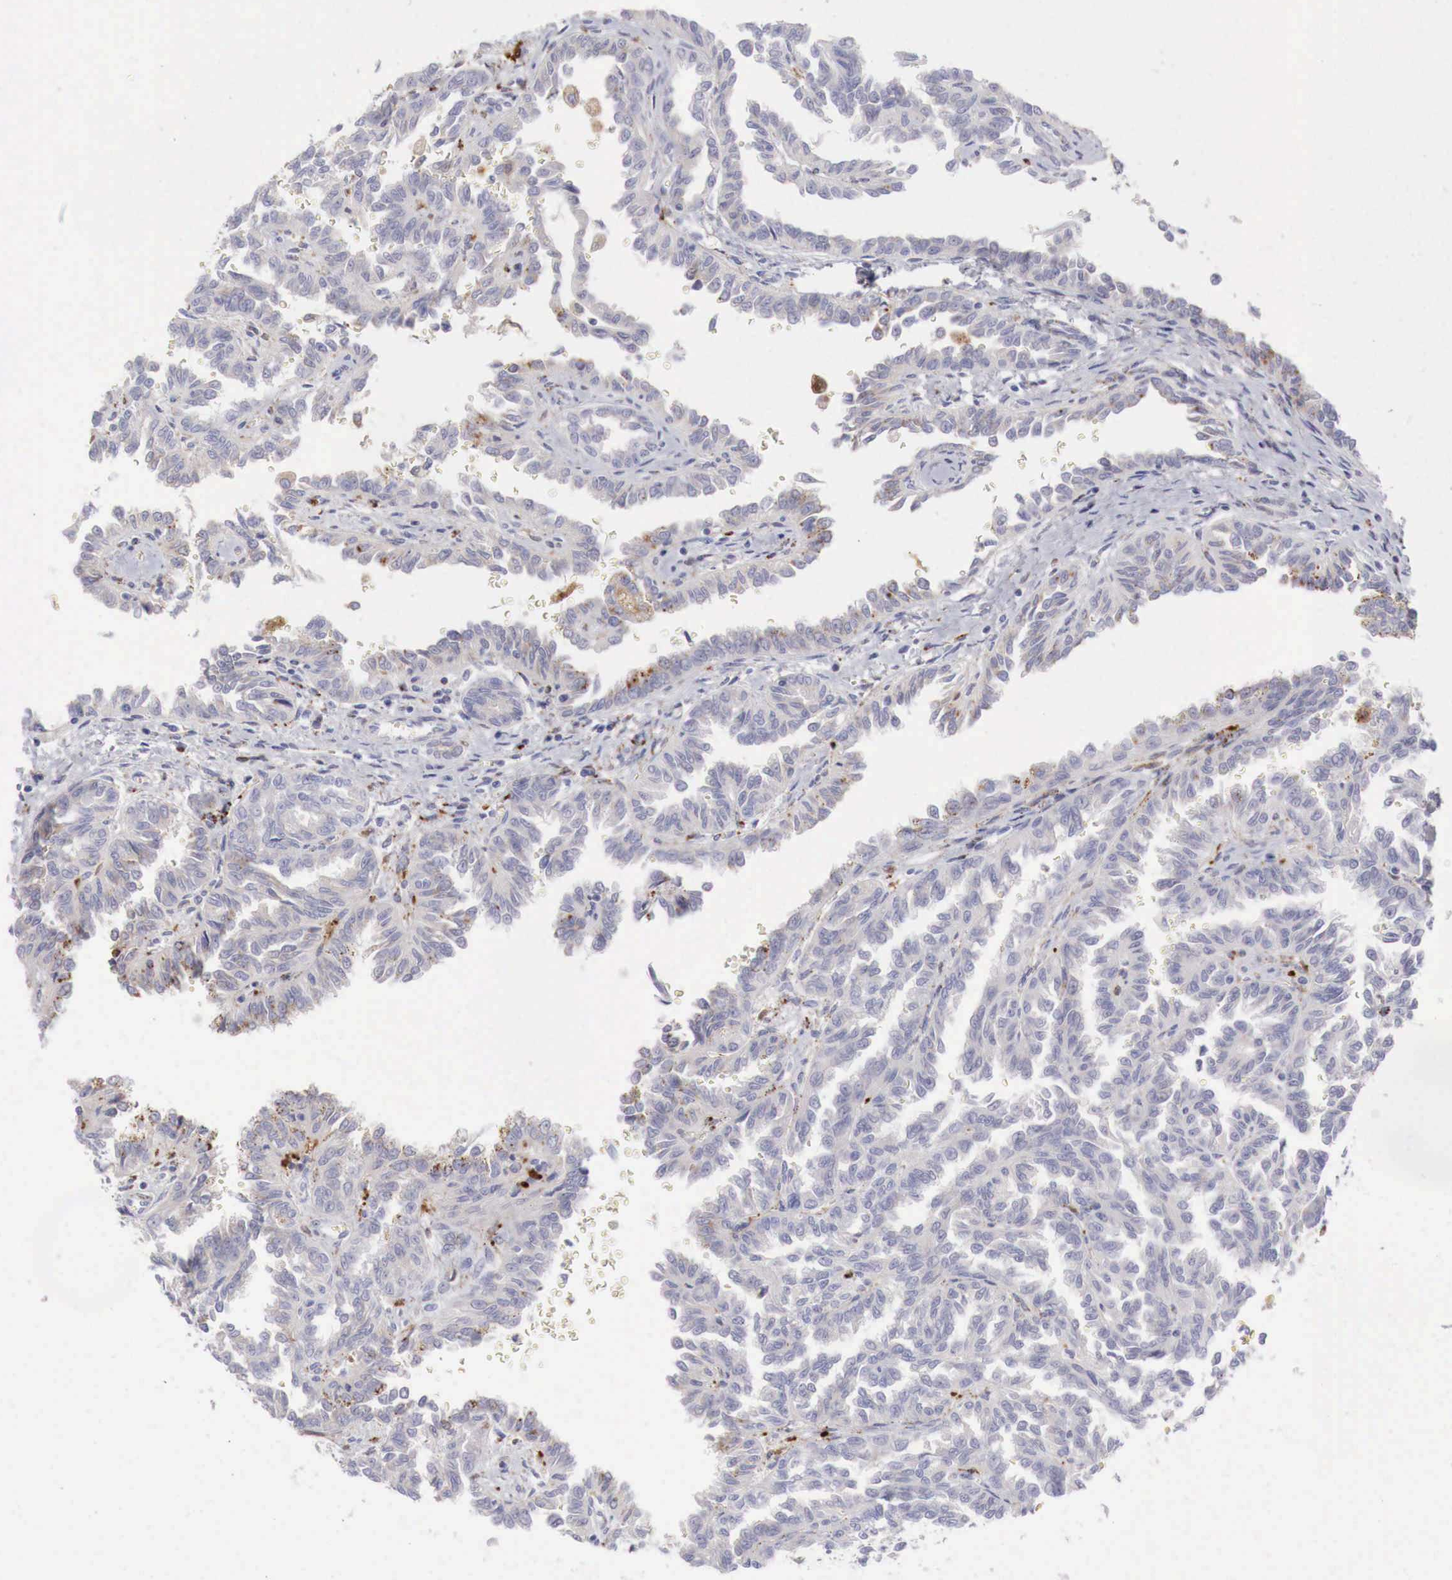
{"staining": {"intensity": "negative", "quantity": "none", "location": "none"}, "tissue": "renal cancer", "cell_type": "Tumor cells", "image_type": "cancer", "snomed": [{"axis": "morphology", "description": "Inflammation, NOS"}, {"axis": "morphology", "description": "Adenocarcinoma, NOS"}, {"axis": "topography", "description": "Kidney"}], "caption": "Renal adenocarcinoma was stained to show a protein in brown. There is no significant staining in tumor cells. Brightfield microscopy of immunohistochemistry stained with DAB (3,3'-diaminobenzidine) (brown) and hematoxylin (blue), captured at high magnification.", "gene": "GLA", "patient": {"sex": "male", "age": 68}}